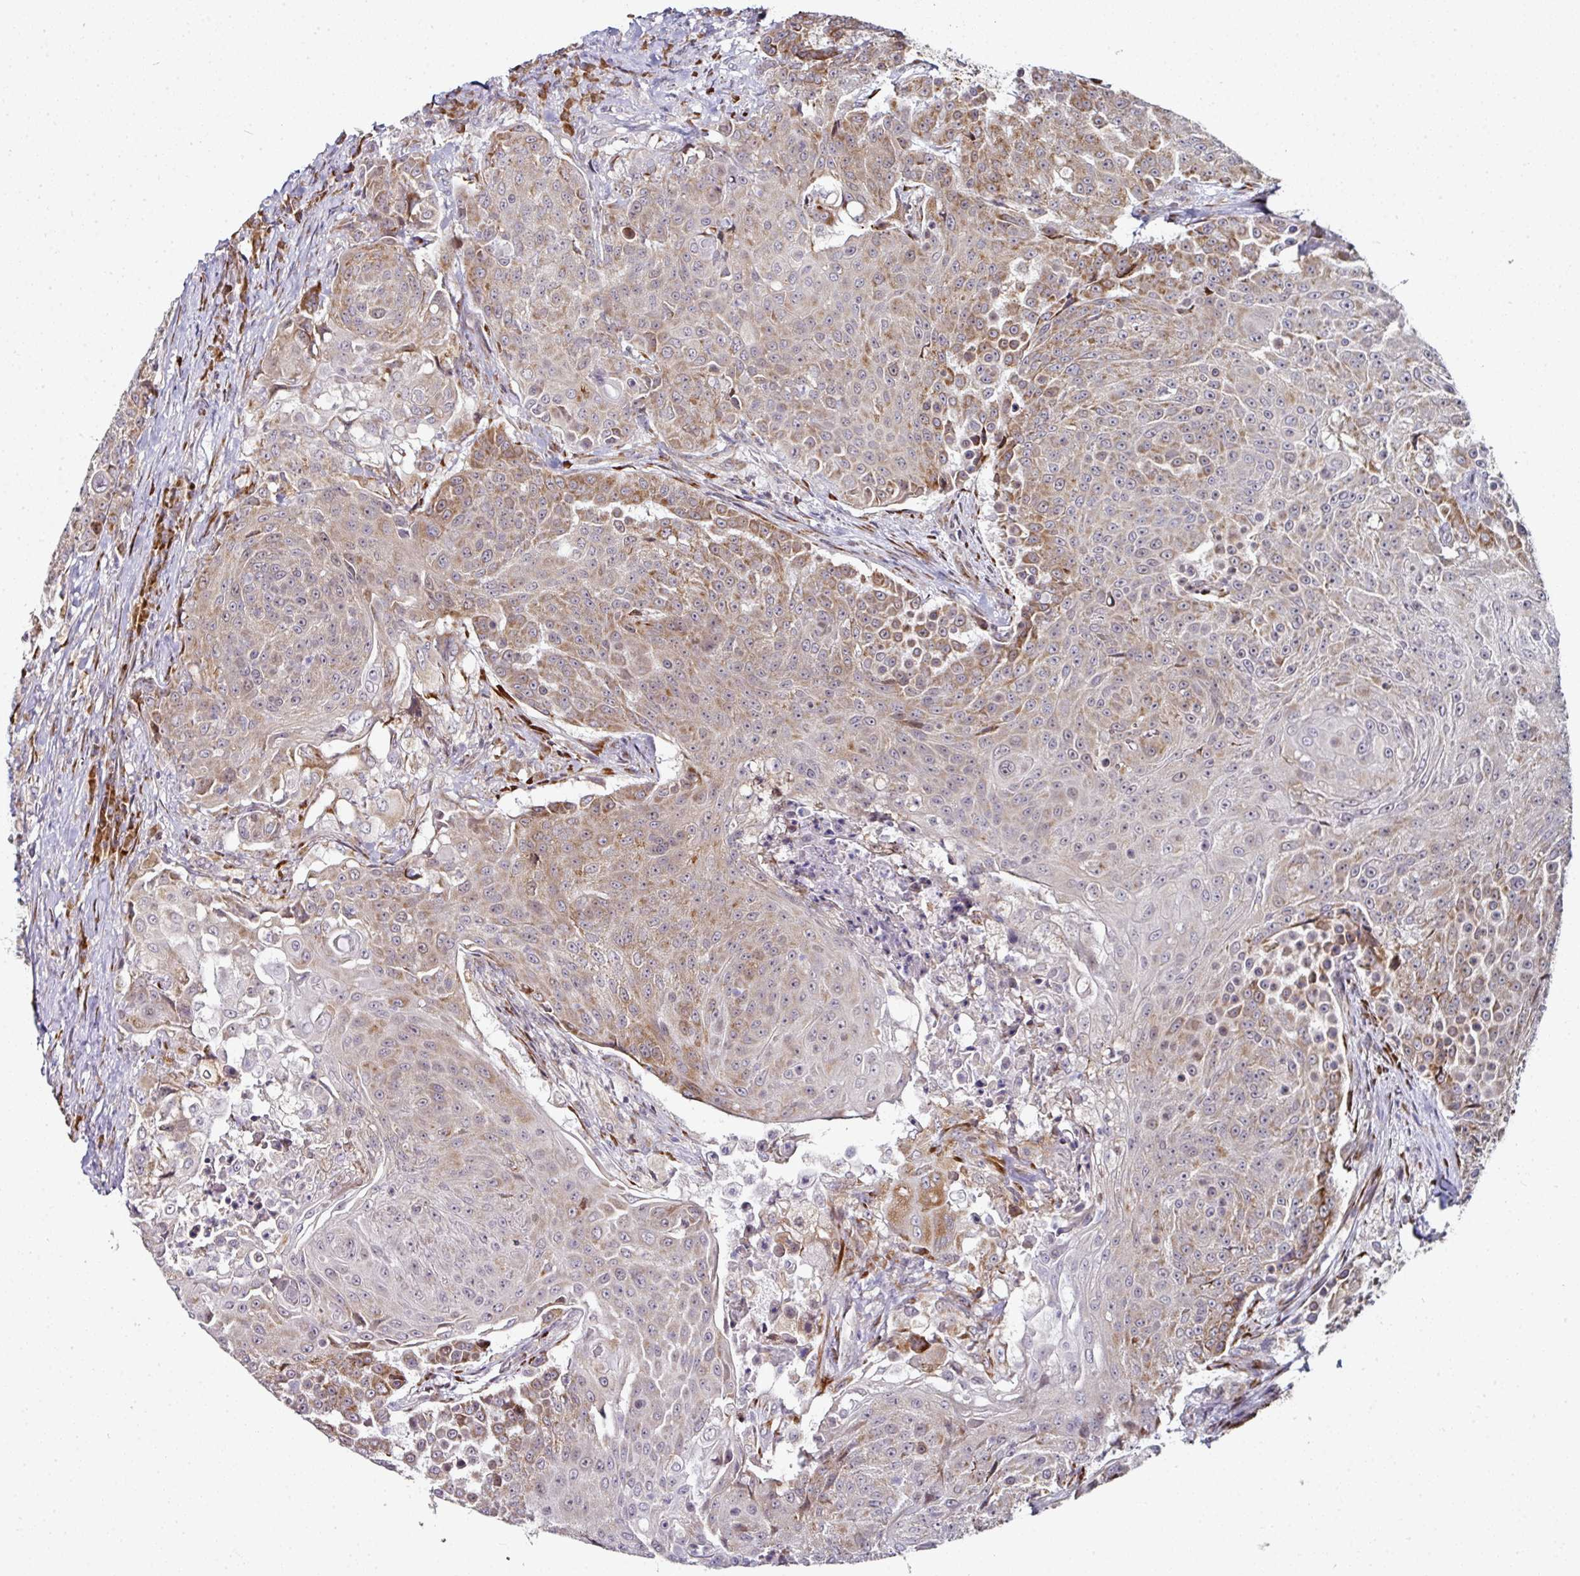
{"staining": {"intensity": "moderate", "quantity": "25%-75%", "location": "cytoplasmic/membranous"}, "tissue": "urothelial cancer", "cell_type": "Tumor cells", "image_type": "cancer", "snomed": [{"axis": "morphology", "description": "Urothelial carcinoma, High grade"}, {"axis": "topography", "description": "Urinary bladder"}], "caption": "IHC (DAB) staining of urothelial carcinoma (high-grade) exhibits moderate cytoplasmic/membranous protein expression in approximately 25%-75% of tumor cells.", "gene": "APOLD1", "patient": {"sex": "female", "age": 63}}